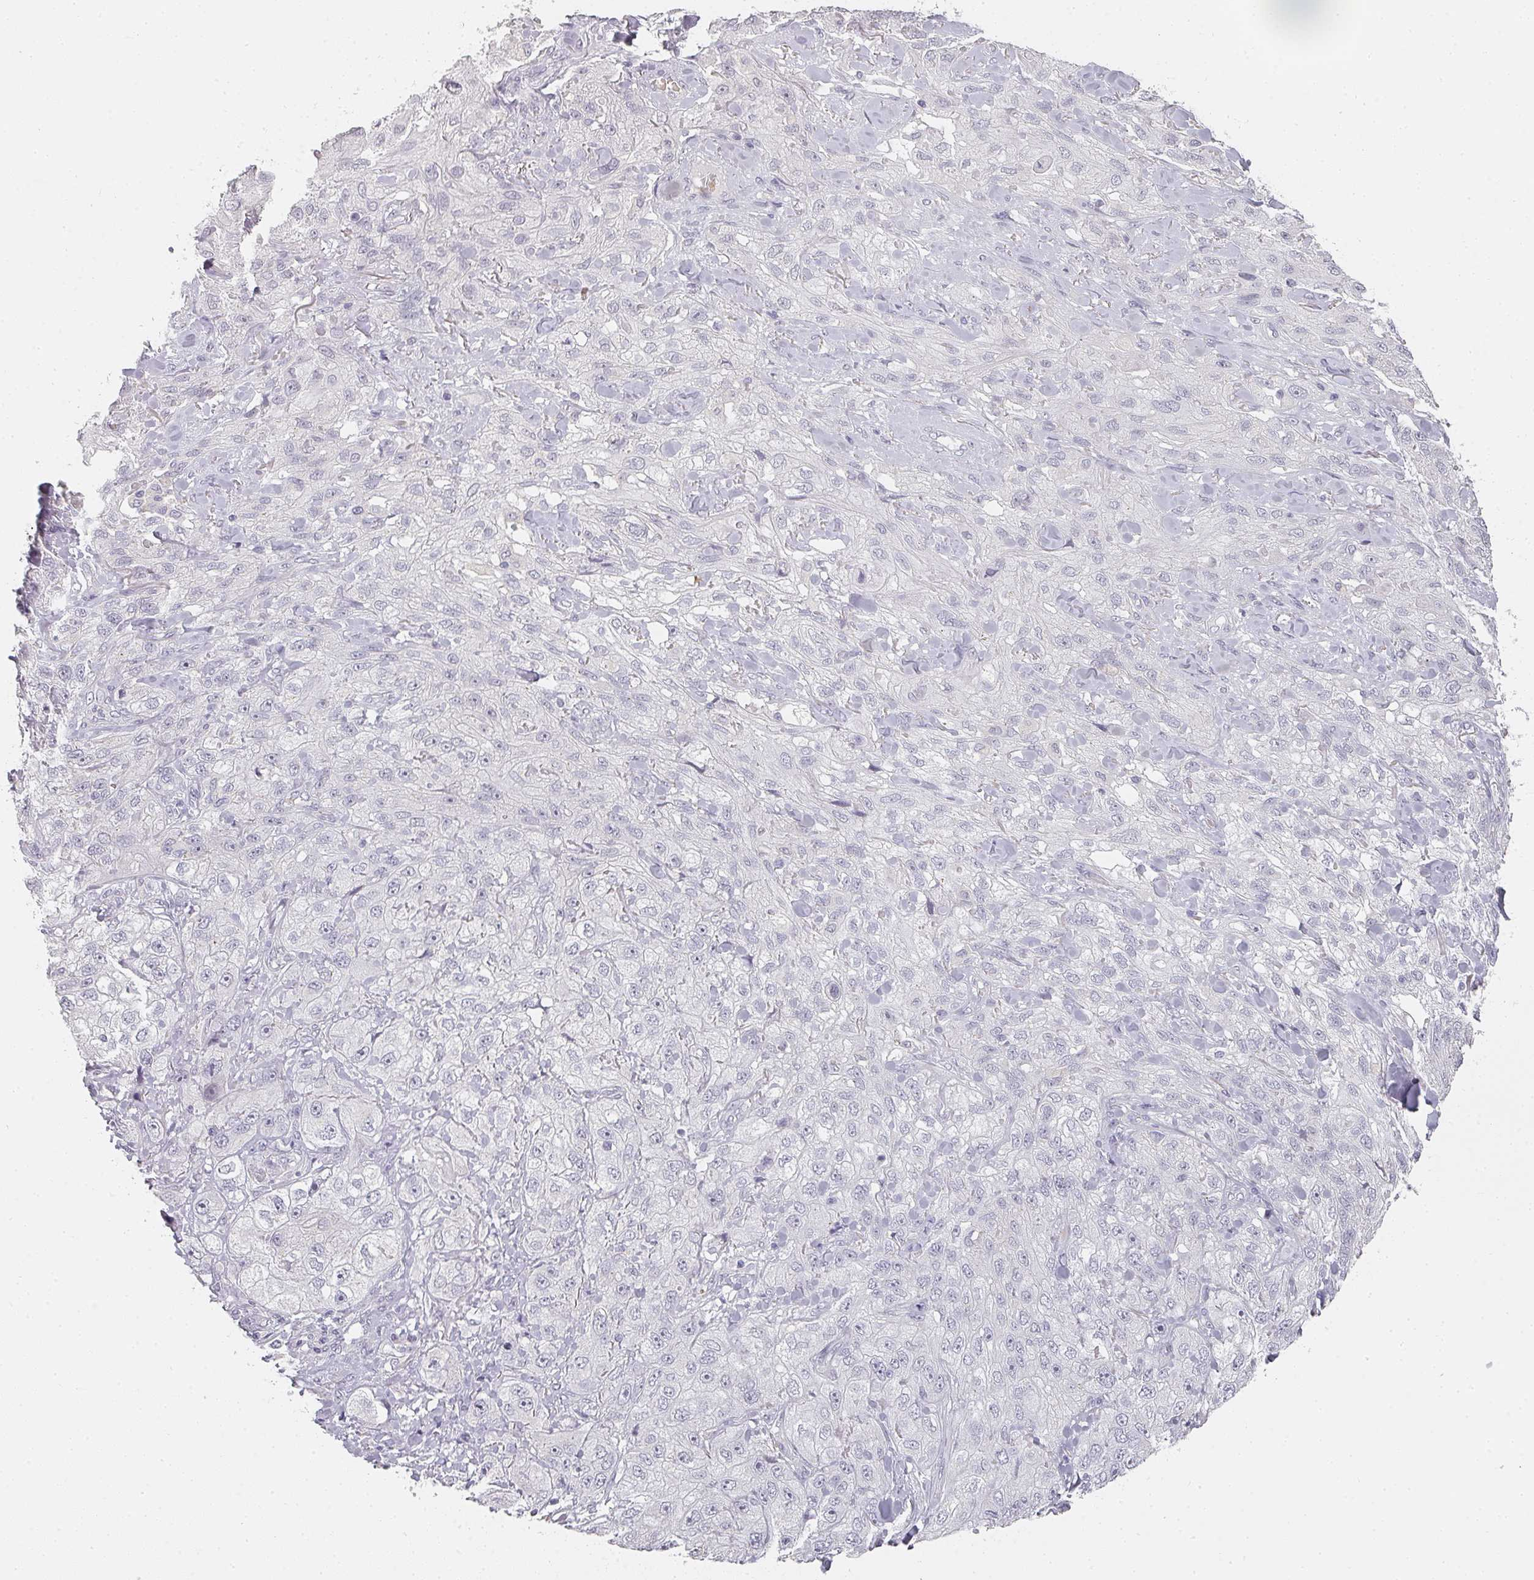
{"staining": {"intensity": "negative", "quantity": "none", "location": "none"}, "tissue": "skin cancer", "cell_type": "Tumor cells", "image_type": "cancer", "snomed": [{"axis": "morphology", "description": "Squamous cell carcinoma, NOS"}, {"axis": "topography", "description": "Skin"}, {"axis": "topography", "description": "Vulva"}], "caption": "A photomicrograph of human skin cancer (squamous cell carcinoma) is negative for staining in tumor cells.", "gene": "SHISA2", "patient": {"sex": "female", "age": 86}}